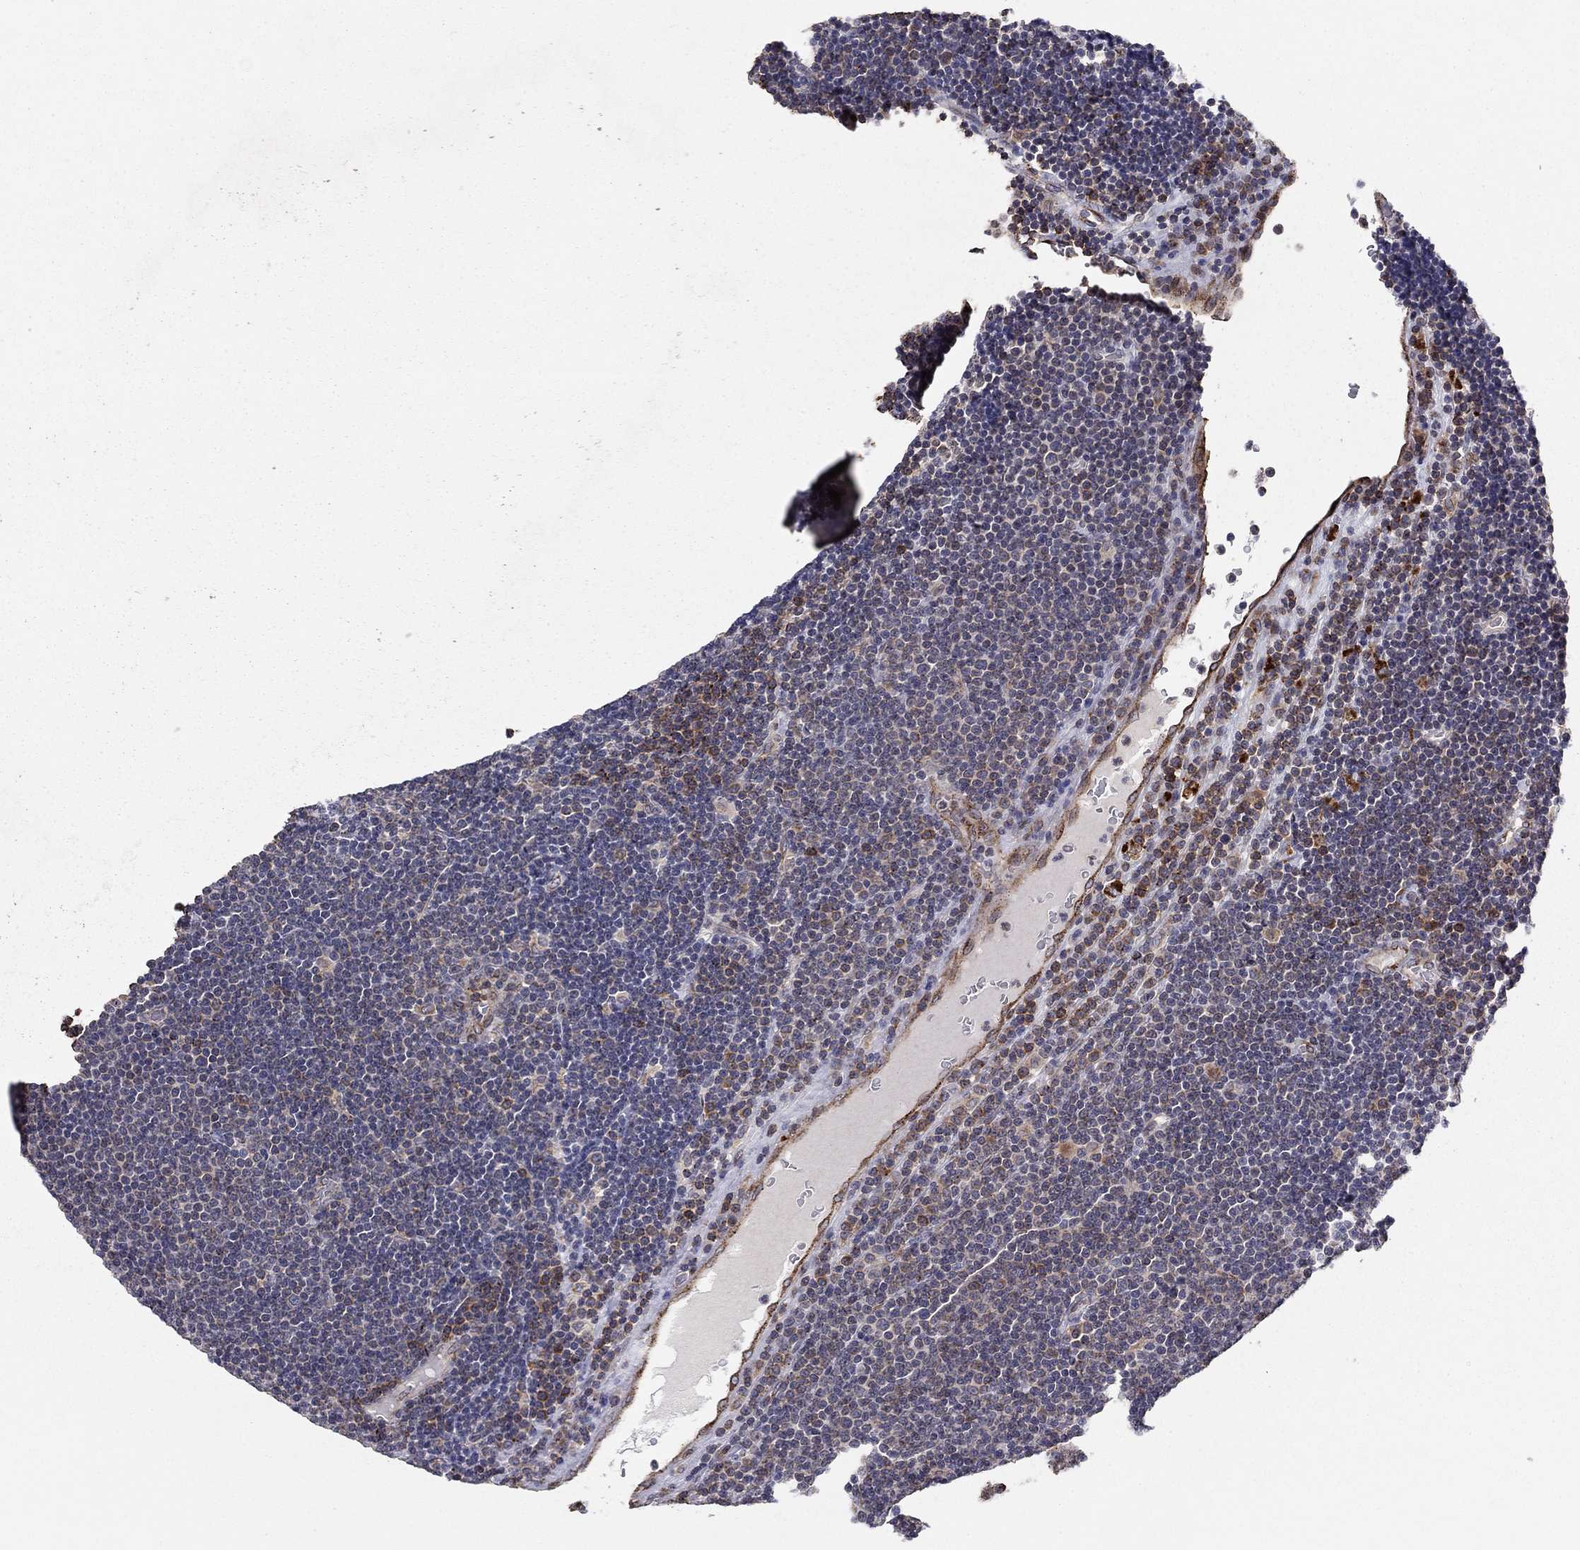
{"staining": {"intensity": "negative", "quantity": "none", "location": "none"}, "tissue": "lymphoma", "cell_type": "Tumor cells", "image_type": "cancer", "snomed": [{"axis": "morphology", "description": "Malignant lymphoma, non-Hodgkin's type, Low grade"}, {"axis": "topography", "description": "Brain"}], "caption": "IHC image of human lymphoma stained for a protein (brown), which exhibits no positivity in tumor cells.", "gene": "YIF1A", "patient": {"sex": "female", "age": 66}}